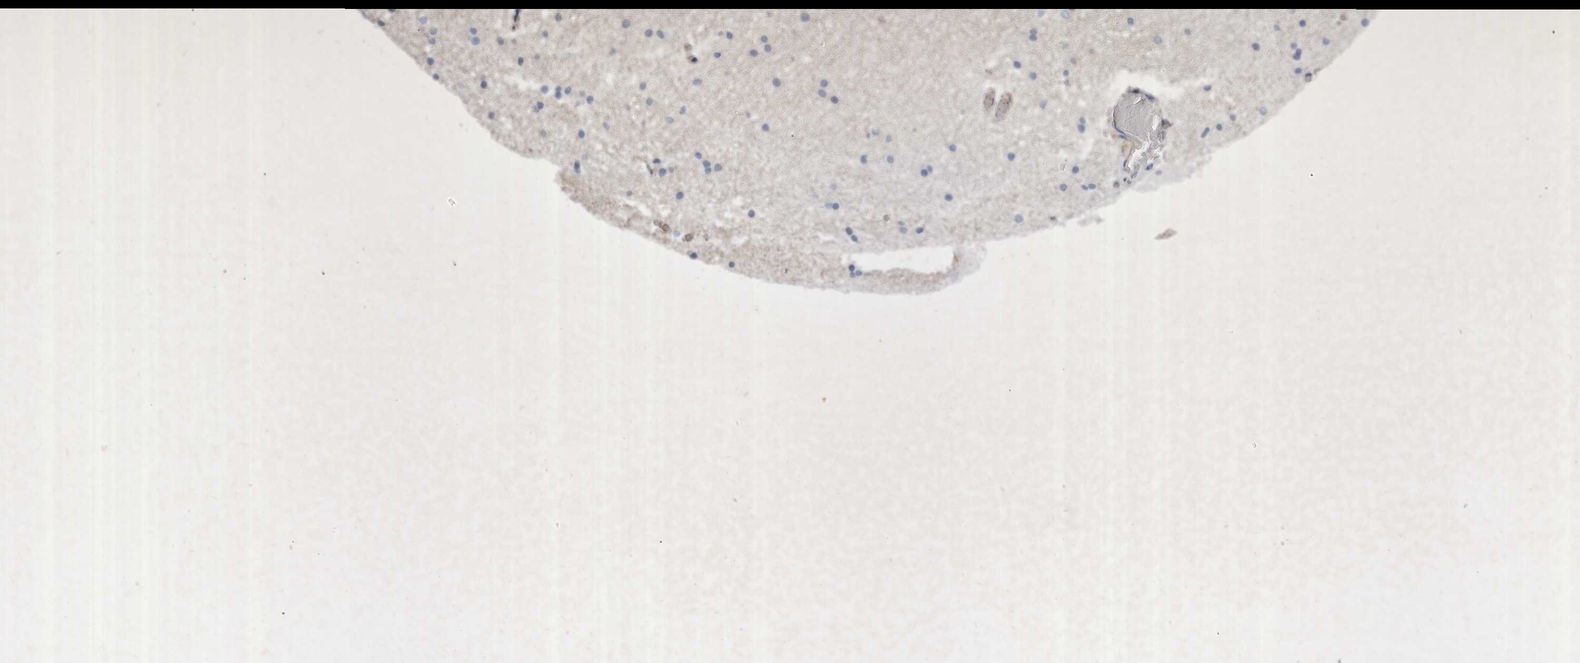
{"staining": {"intensity": "weak", "quantity": "<25%", "location": "cytoplasmic/membranous"}, "tissue": "hippocampus", "cell_type": "Glial cells", "image_type": "normal", "snomed": [{"axis": "morphology", "description": "Normal tissue, NOS"}, {"axis": "topography", "description": "Hippocampus"}], "caption": "The image displays no staining of glial cells in normal hippocampus. (DAB immunohistochemistry (IHC) visualized using brightfield microscopy, high magnification).", "gene": "ABL1", "patient": {"sex": "female", "age": 52}}